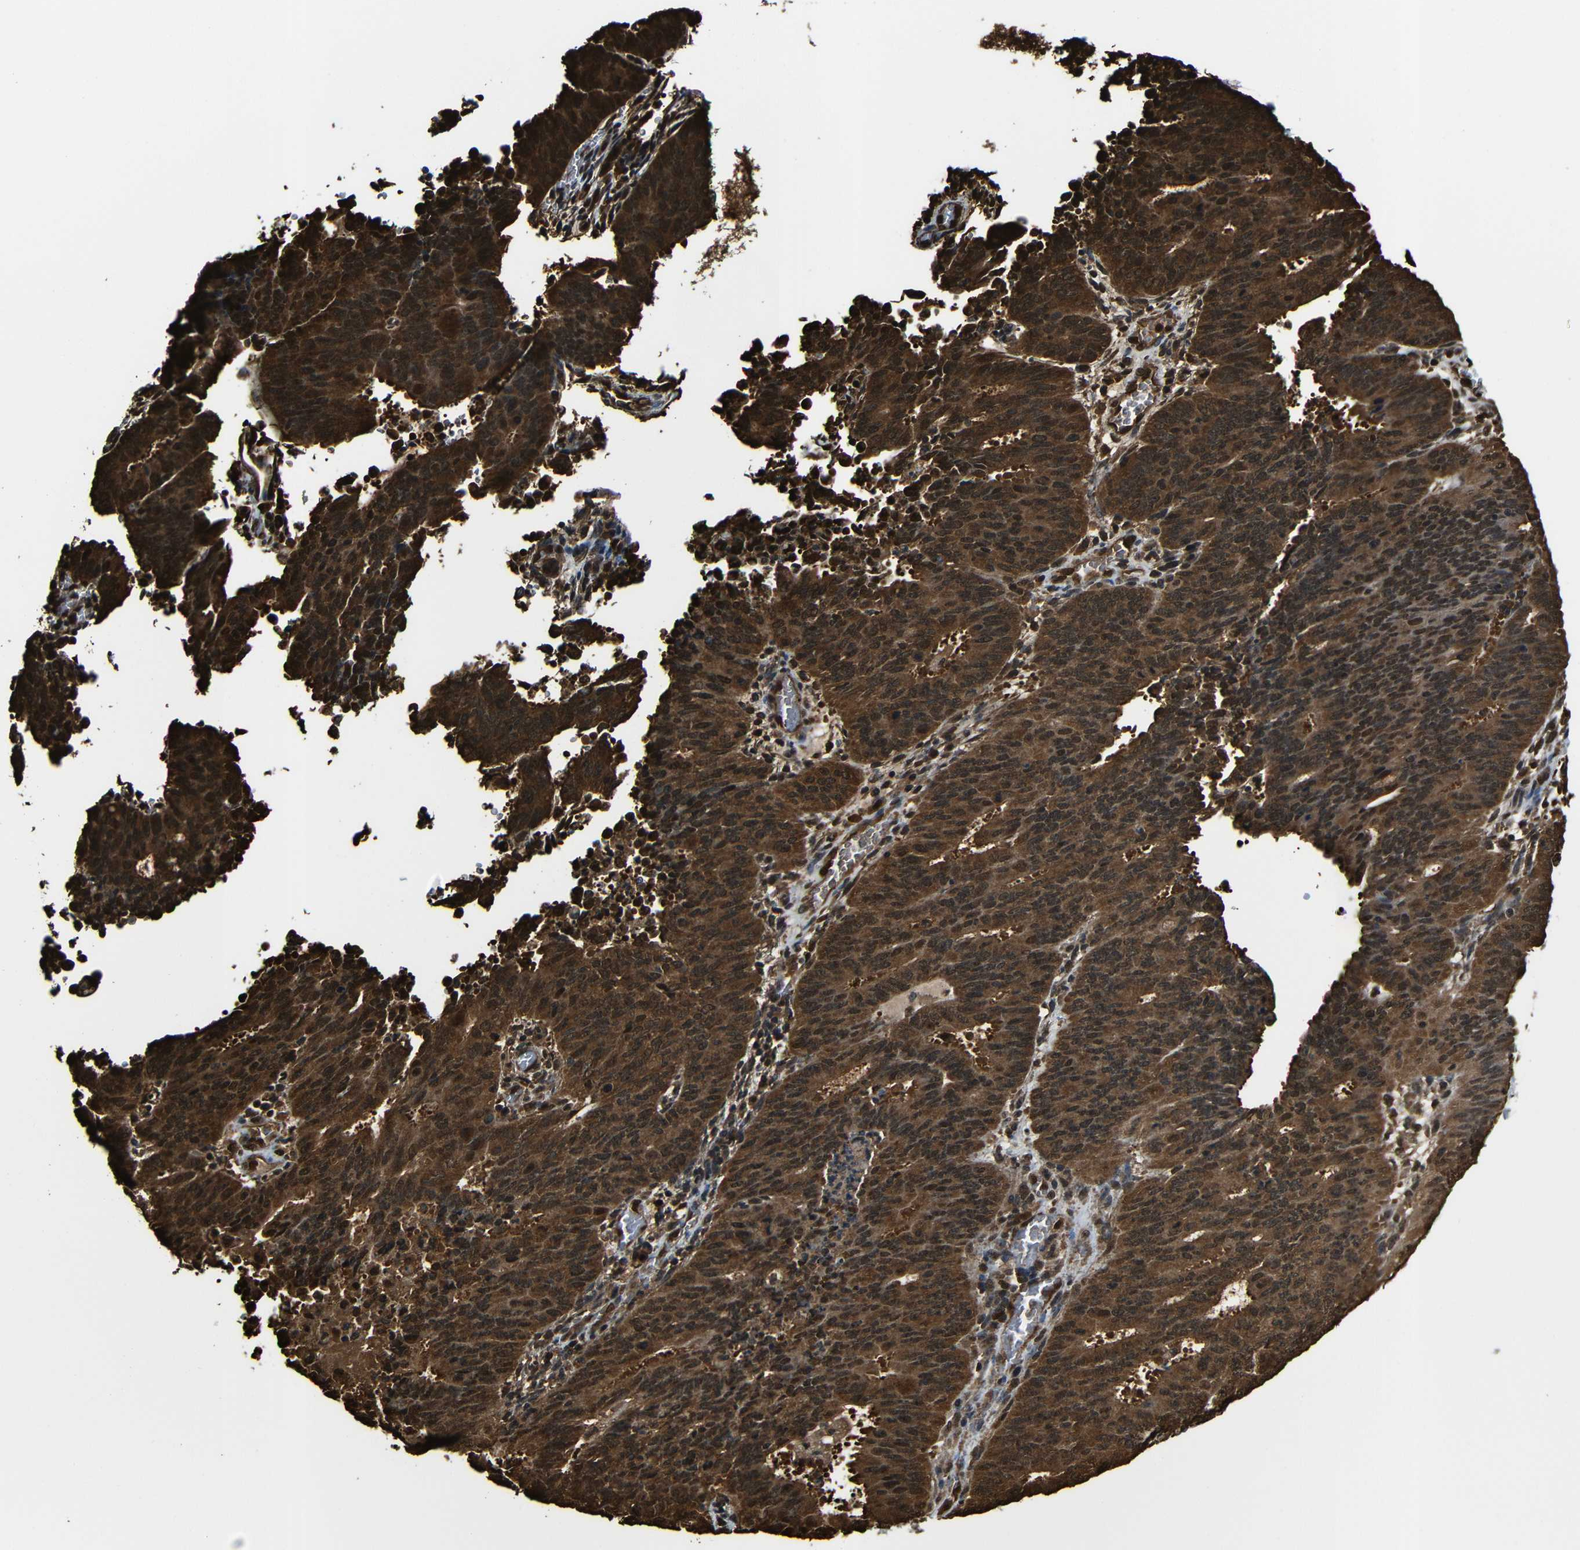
{"staining": {"intensity": "strong", "quantity": ">75%", "location": "cytoplasmic/membranous,nuclear"}, "tissue": "cervical cancer", "cell_type": "Tumor cells", "image_type": "cancer", "snomed": [{"axis": "morphology", "description": "Adenocarcinoma, NOS"}, {"axis": "topography", "description": "Cervix"}], "caption": "Cervical adenocarcinoma stained with a protein marker reveals strong staining in tumor cells.", "gene": "VCP", "patient": {"sex": "female", "age": 44}}